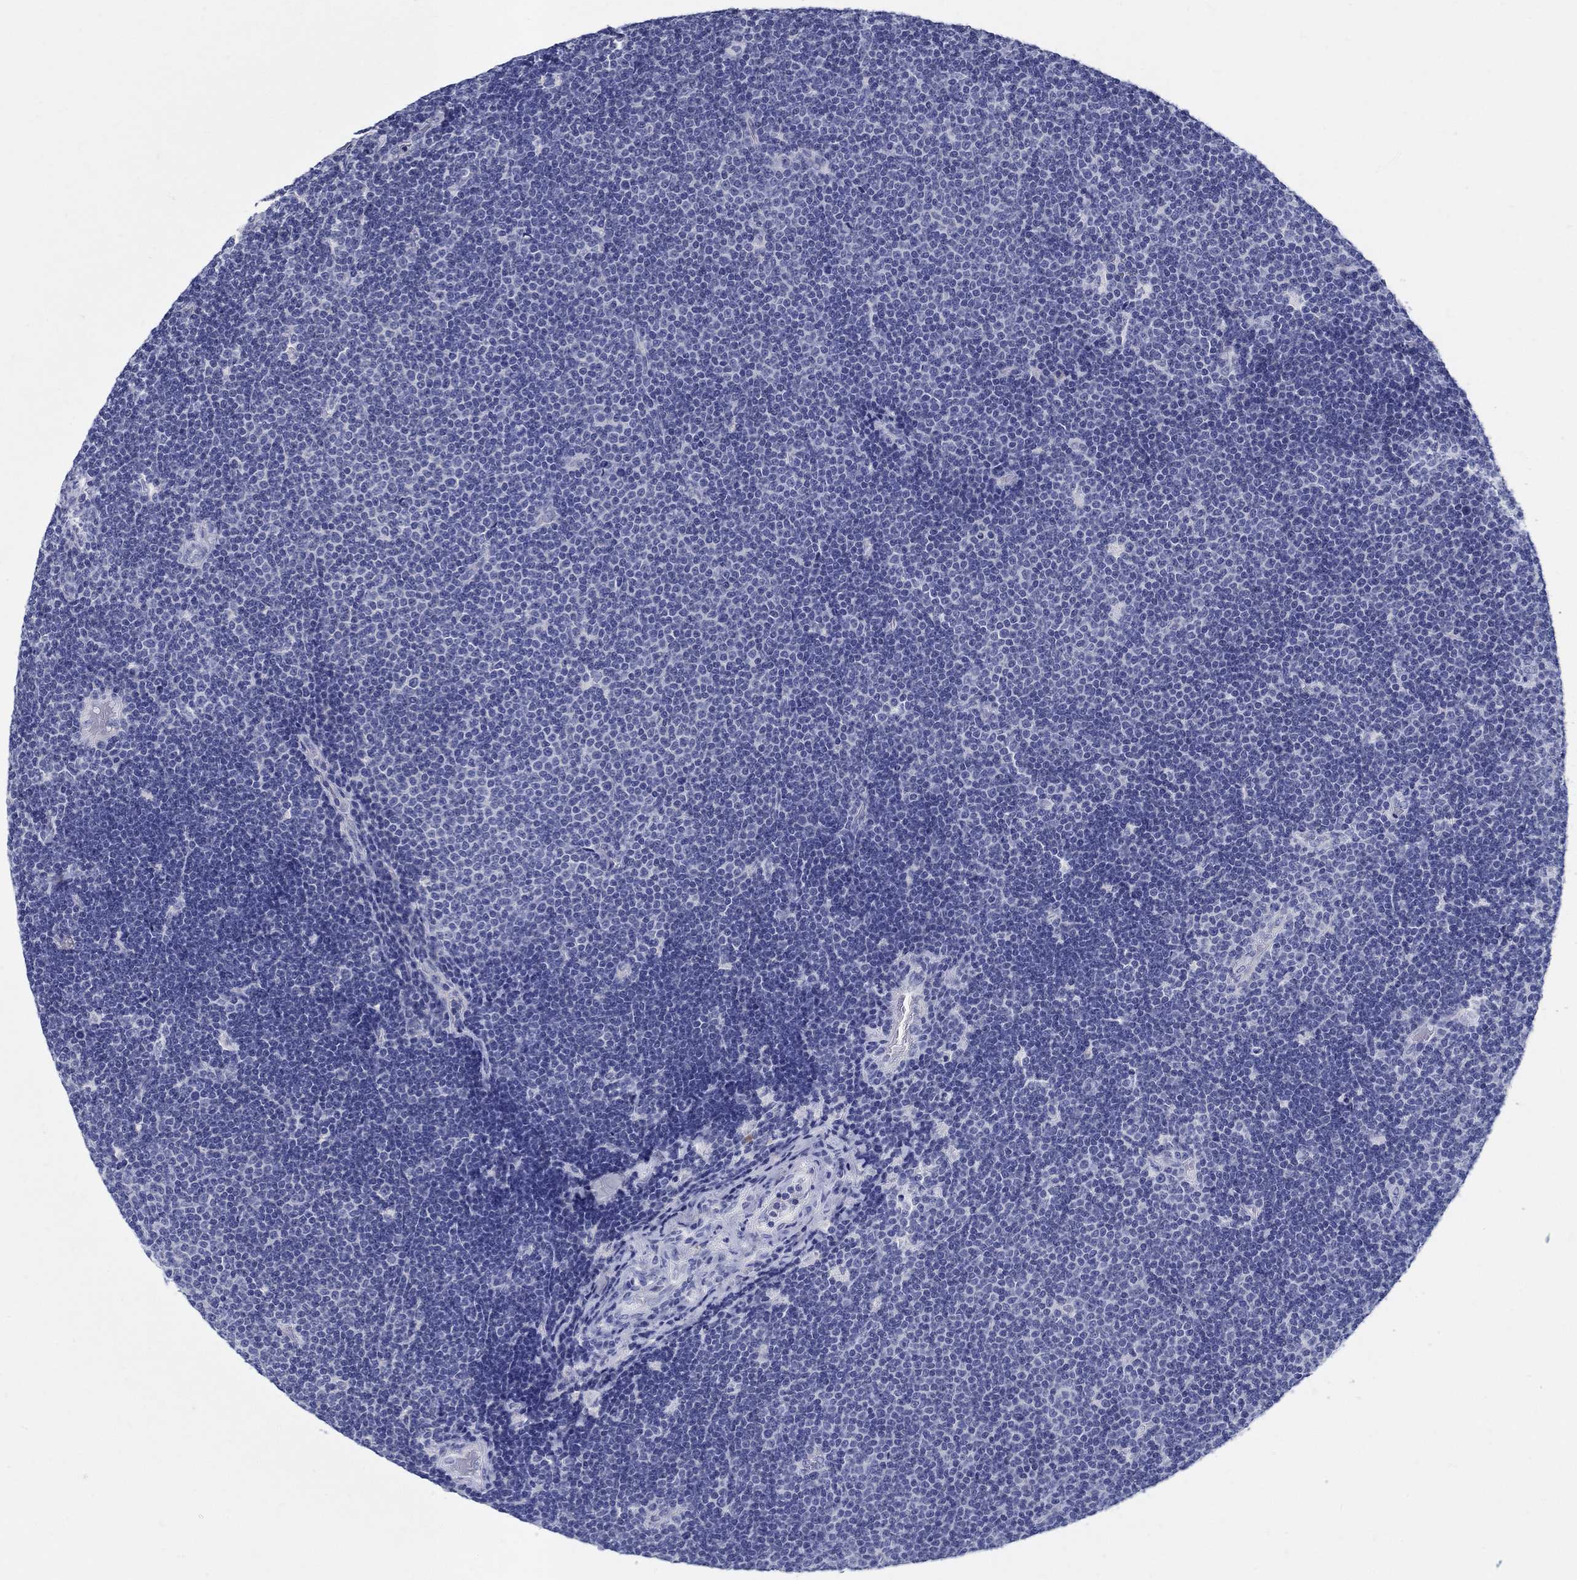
{"staining": {"intensity": "negative", "quantity": "none", "location": "none"}, "tissue": "lymphoma", "cell_type": "Tumor cells", "image_type": "cancer", "snomed": [{"axis": "morphology", "description": "Malignant lymphoma, non-Hodgkin's type, Low grade"}, {"axis": "topography", "description": "Brain"}], "caption": "Photomicrograph shows no protein staining in tumor cells of lymphoma tissue. Brightfield microscopy of IHC stained with DAB (3,3'-diaminobenzidine) (brown) and hematoxylin (blue), captured at high magnification.", "gene": "CRYGD", "patient": {"sex": "female", "age": 66}}